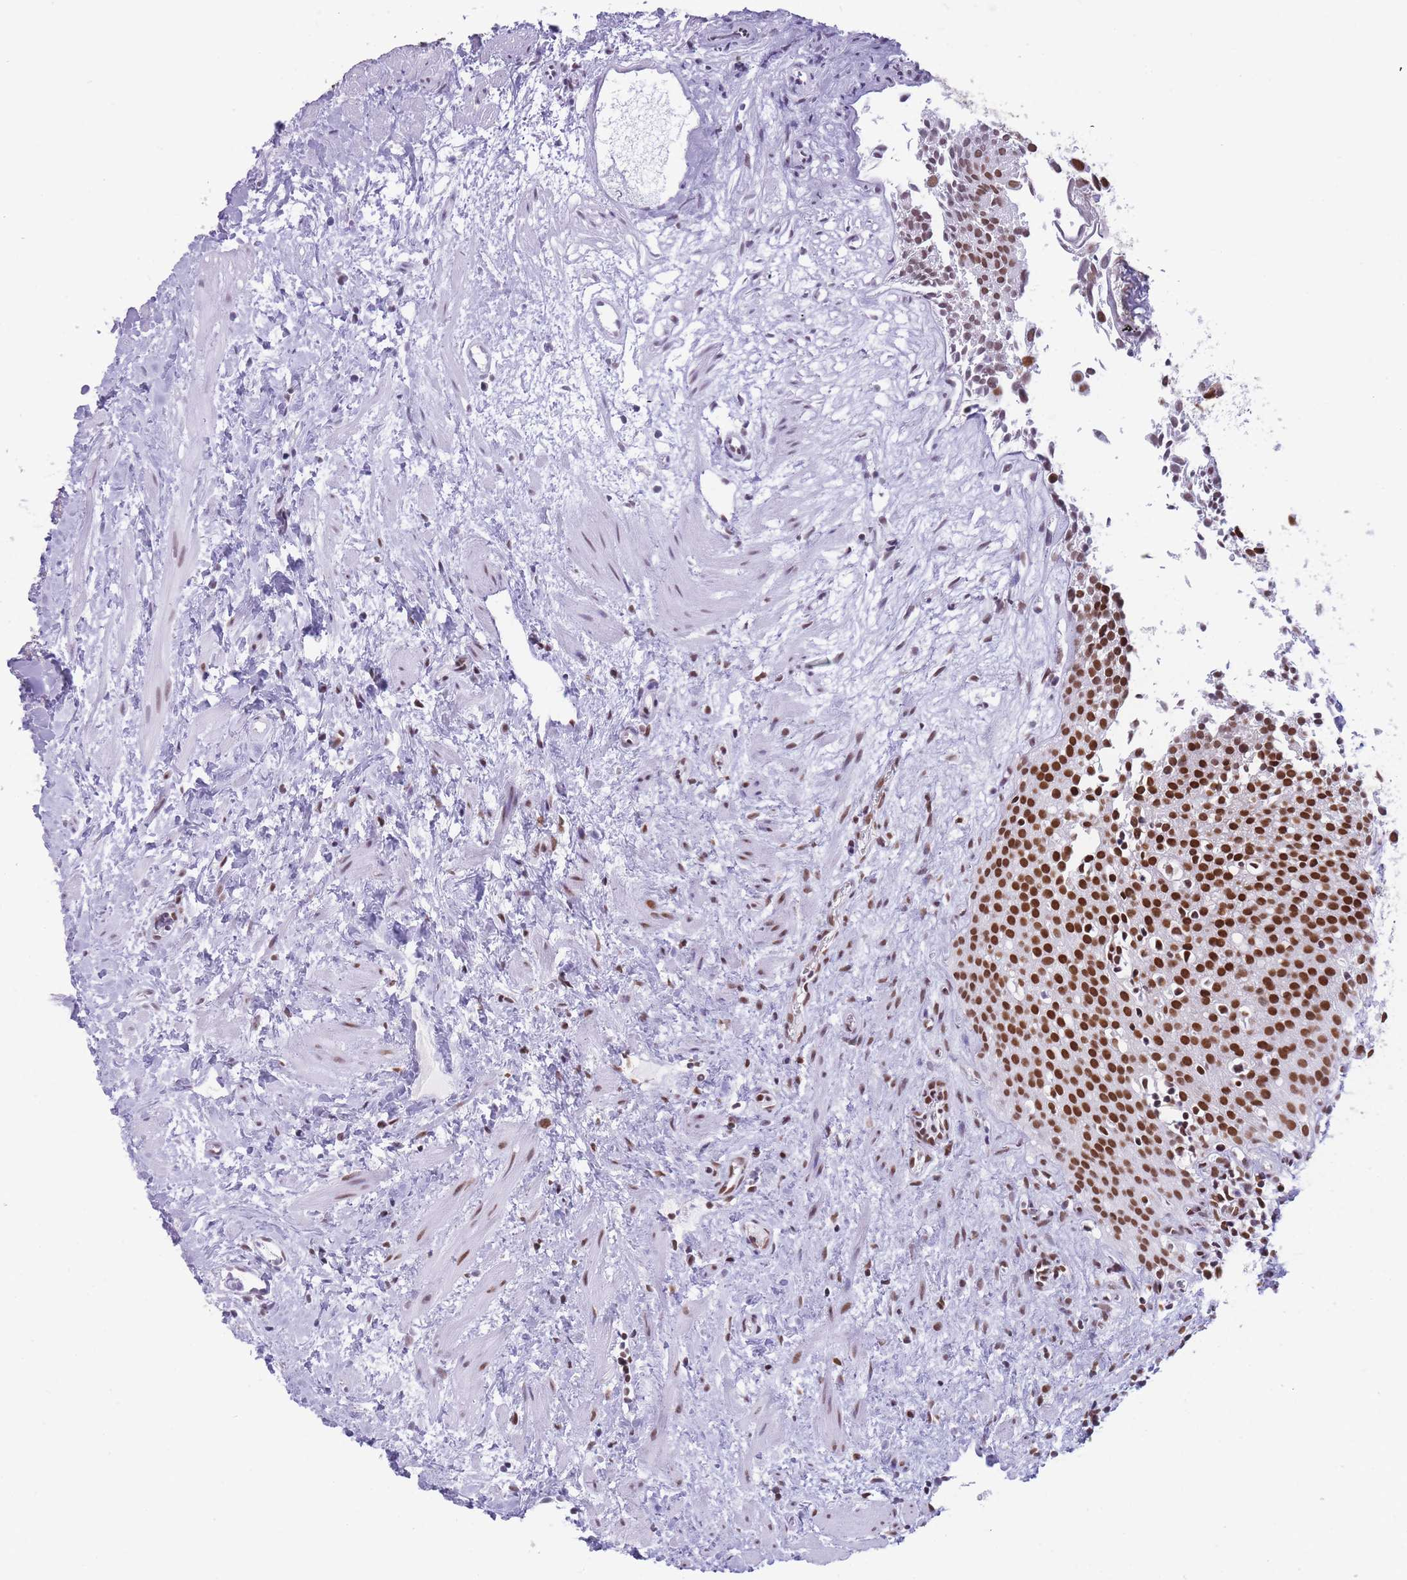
{"staining": {"intensity": "strong", "quantity": ">75%", "location": "nuclear"}, "tissue": "urothelial cancer", "cell_type": "Tumor cells", "image_type": "cancer", "snomed": [{"axis": "morphology", "description": "Urothelial carcinoma, Low grade"}, {"axis": "topography", "description": "Urinary bladder"}], "caption": "A brown stain highlights strong nuclear staining of a protein in urothelial carcinoma (low-grade) tumor cells.", "gene": "HNRNPUL1", "patient": {"sex": "male", "age": 88}}